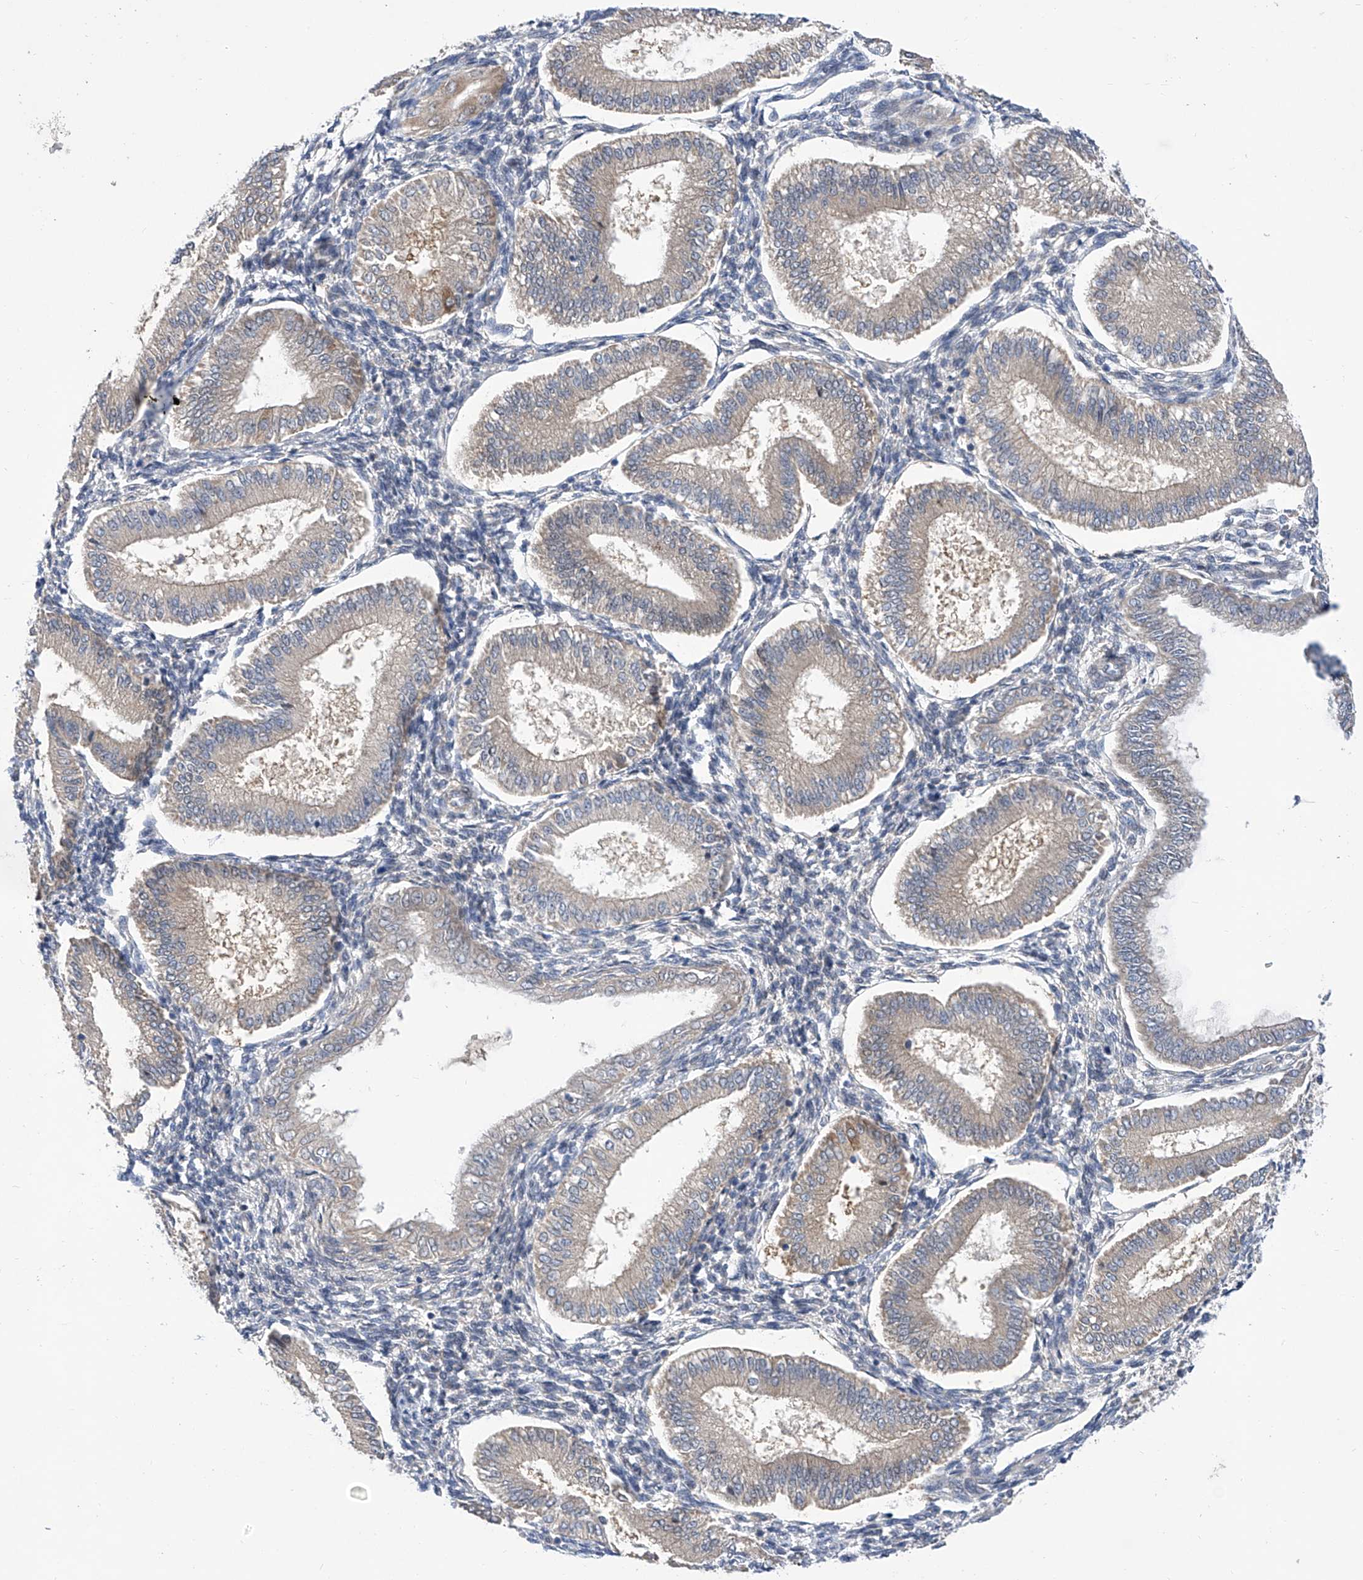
{"staining": {"intensity": "negative", "quantity": "none", "location": "none"}, "tissue": "endometrium", "cell_type": "Cells in endometrial stroma", "image_type": "normal", "snomed": [{"axis": "morphology", "description": "Normal tissue, NOS"}, {"axis": "topography", "description": "Endometrium"}], "caption": "The IHC micrograph has no significant expression in cells in endometrial stroma of endometrium. (DAB (3,3'-diaminobenzidine) IHC visualized using brightfield microscopy, high magnification).", "gene": "SRBD1", "patient": {"sex": "female", "age": 39}}